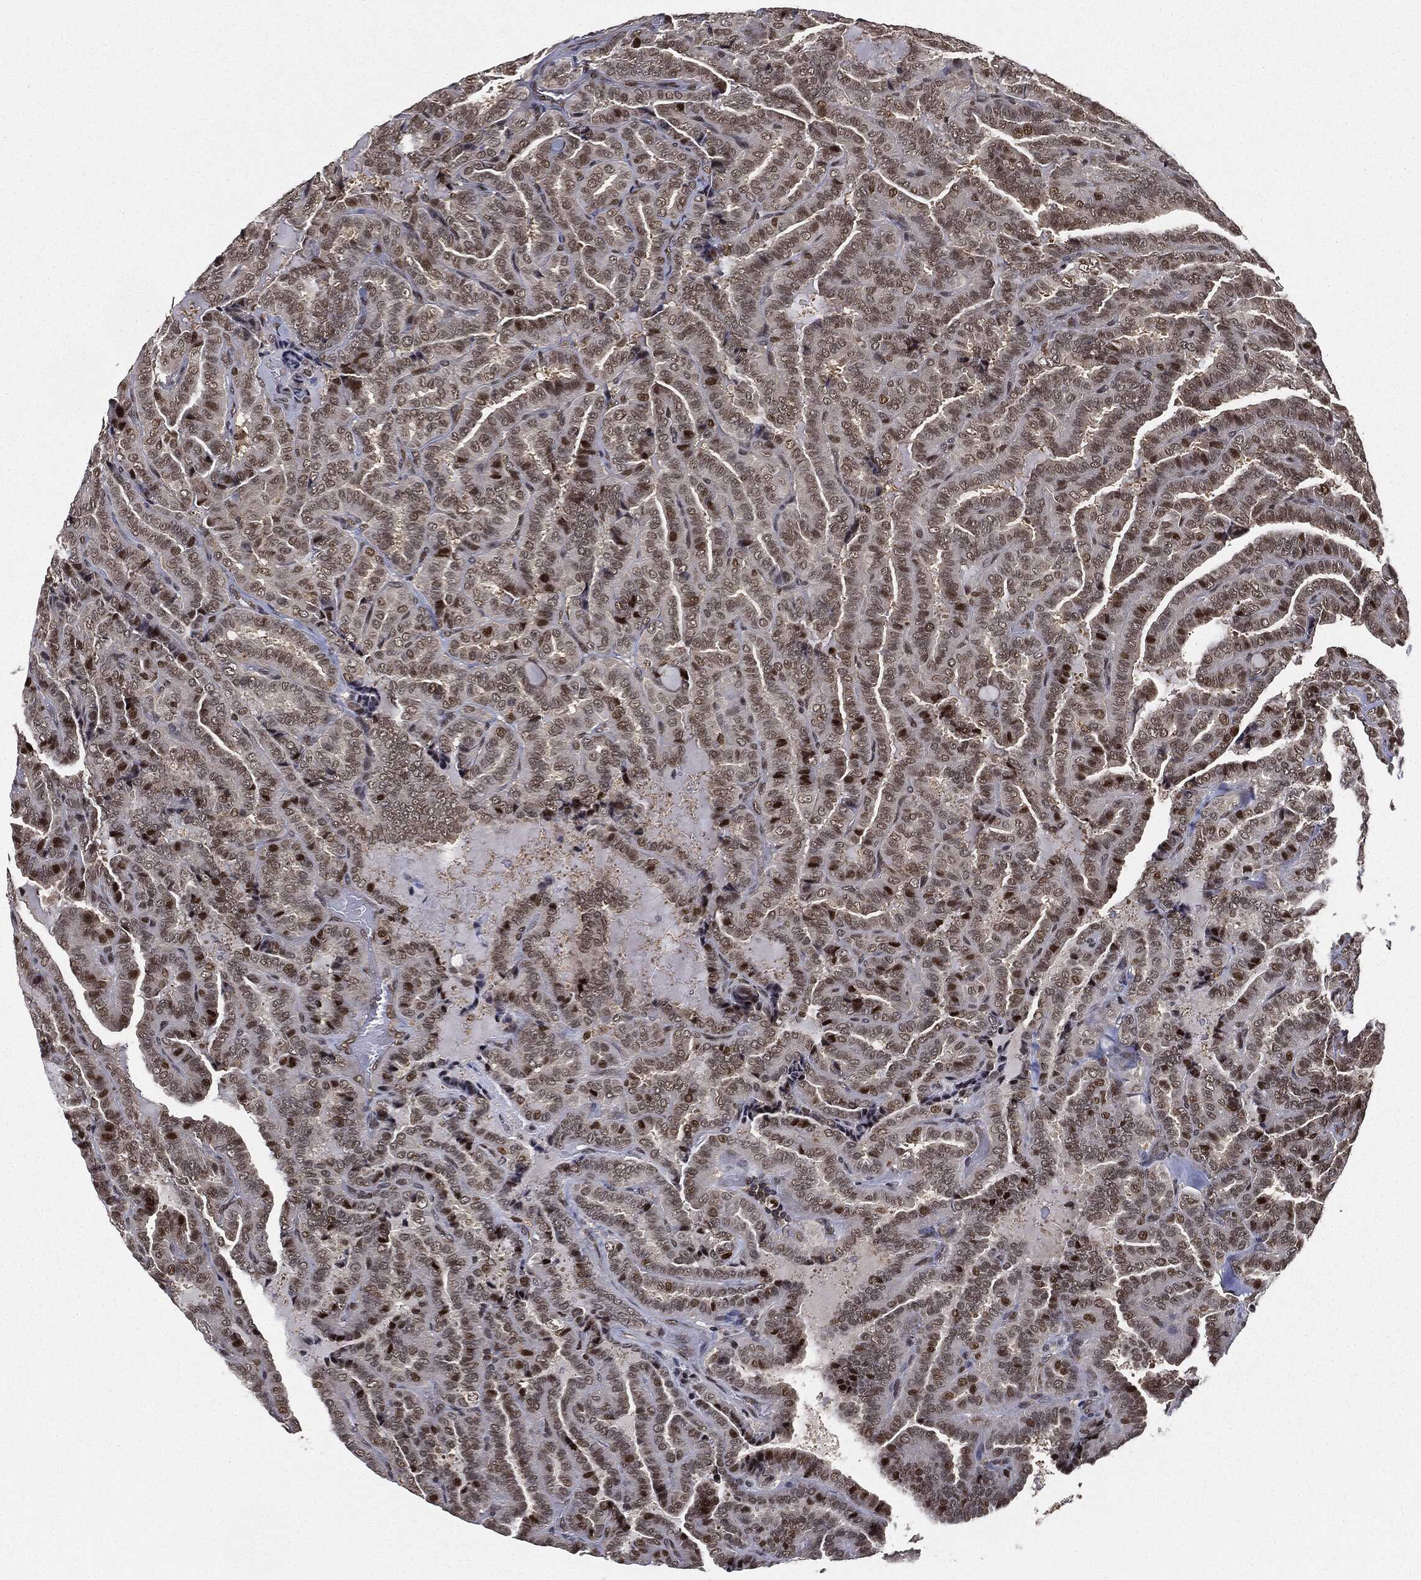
{"staining": {"intensity": "weak", "quantity": "25%-75%", "location": "nuclear"}, "tissue": "thyroid cancer", "cell_type": "Tumor cells", "image_type": "cancer", "snomed": [{"axis": "morphology", "description": "Papillary adenocarcinoma, NOS"}, {"axis": "topography", "description": "Thyroid gland"}], "caption": "Thyroid papillary adenocarcinoma was stained to show a protein in brown. There is low levels of weak nuclear staining in about 25%-75% of tumor cells.", "gene": "TBC1D22A", "patient": {"sex": "female", "age": 39}}